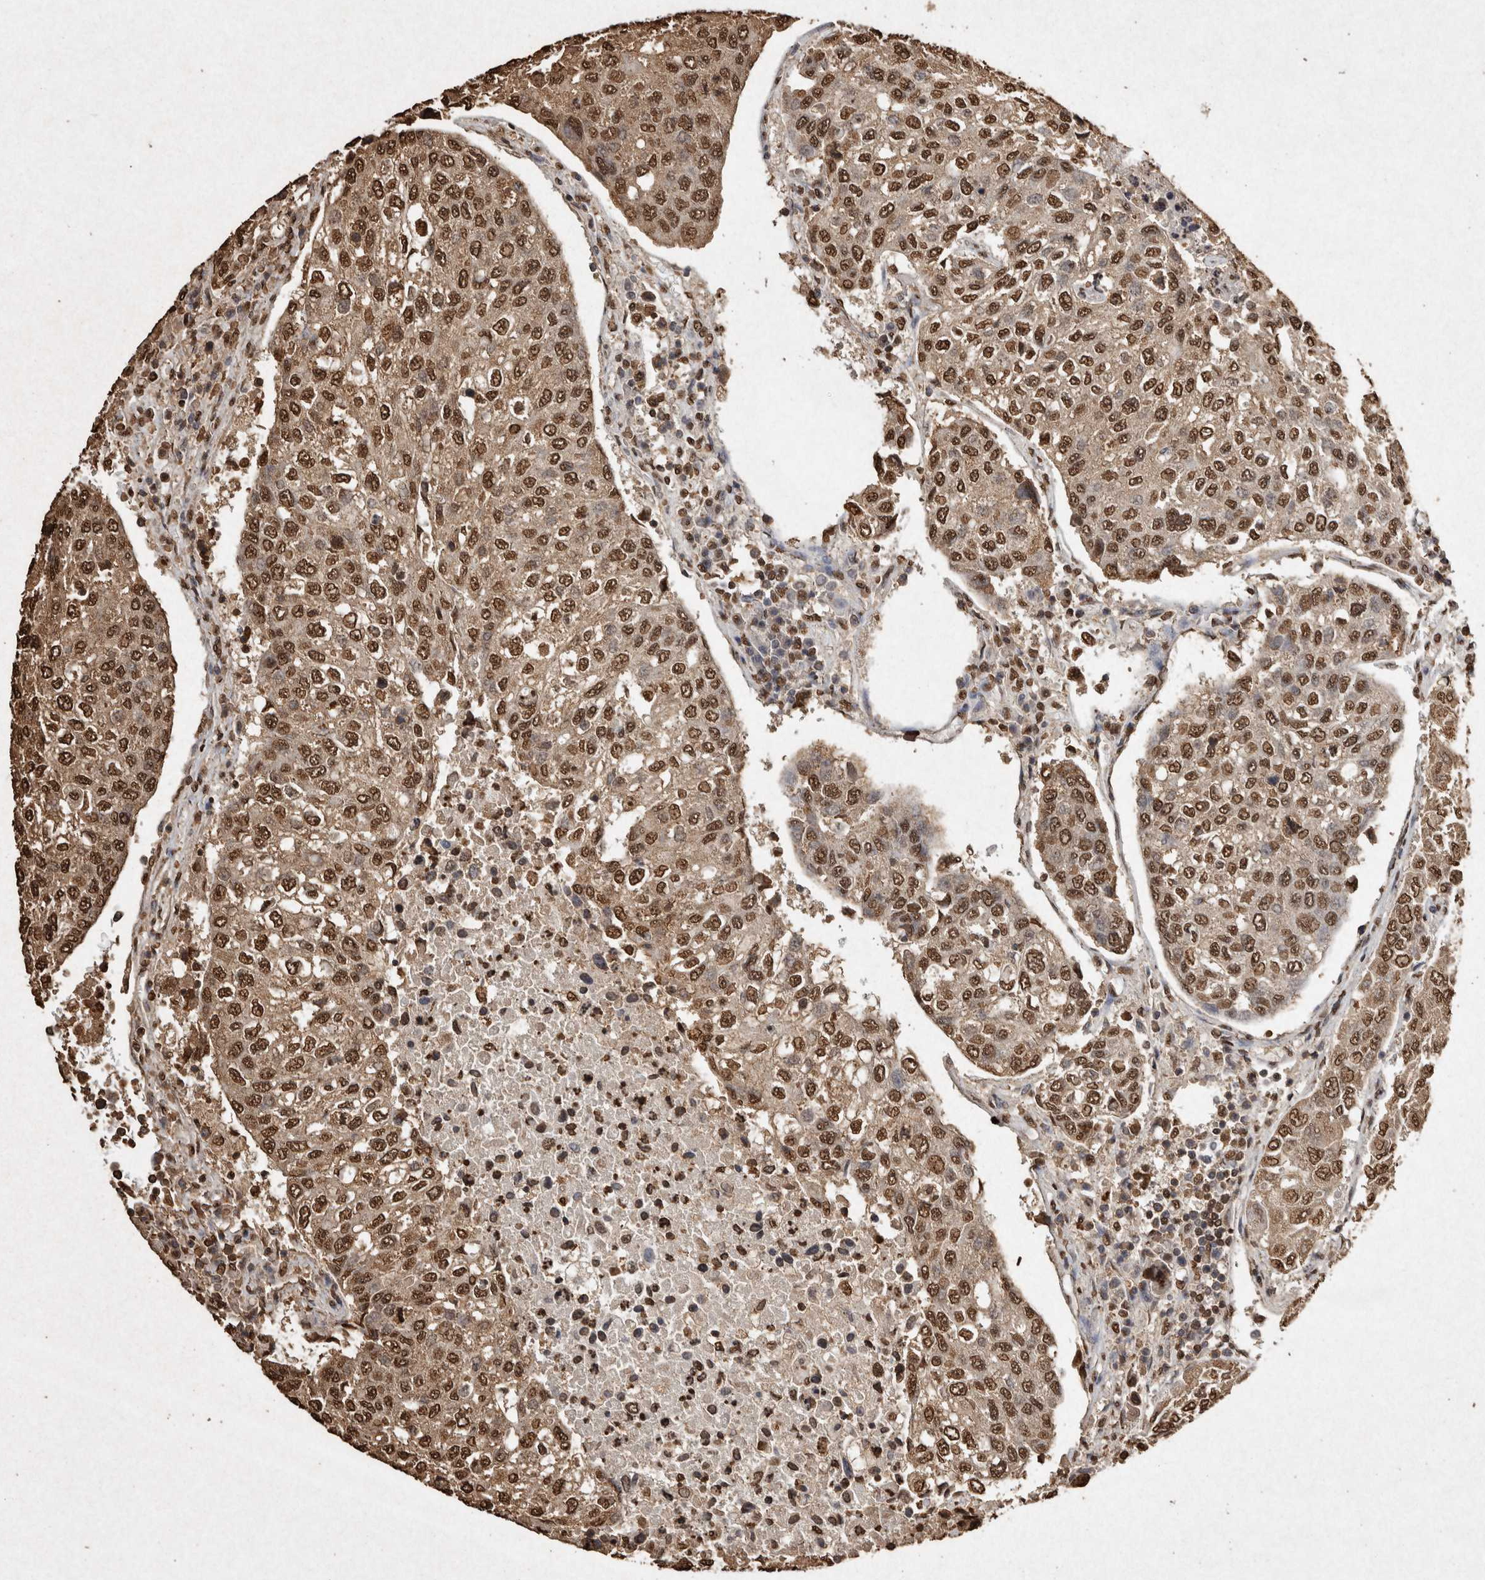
{"staining": {"intensity": "moderate", "quantity": ">75%", "location": "nuclear"}, "tissue": "urothelial cancer", "cell_type": "Tumor cells", "image_type": "cancer", "snomed": [{"axis": "morphology", "description": "Urothelial carcinoma, High grade"}, {"axis": "topography", "description": "Lymph node"}, {"axis": "topography", "description": "Urinary bladder"}], "caption": "Moderate nuclear protein expression is appreciated in about >75% of tumor cells in high-grade urothelial carcinoma.", "gene": "FSTL3", "patient": {"sex": "male", "age": 51}}